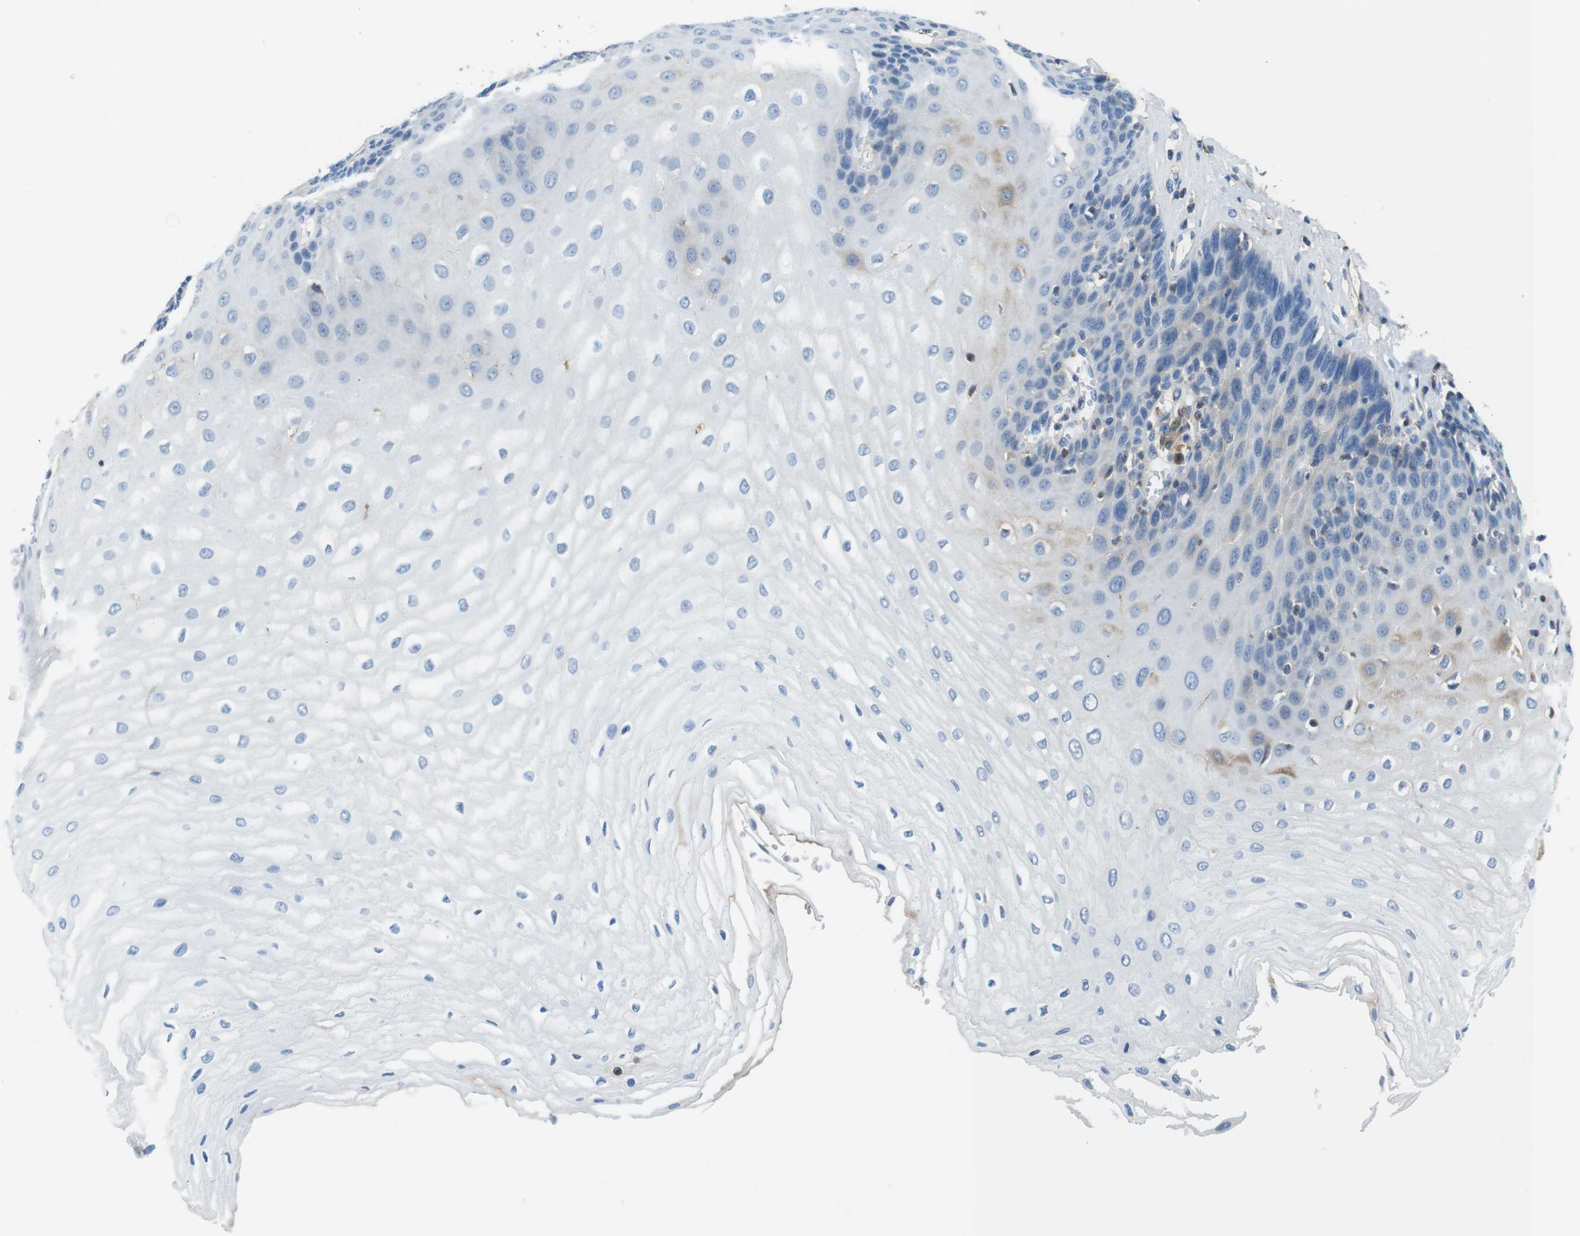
{"staining": {"intensity": "weak", "quantity": "<25%", "location": "cytoplasmic/membranous"}, "tissue": "esophagus", "cell_type": "Squamous epithelial cells", "image_type": "normal", "snomed": [{"axis": "morphology", "description": "Normal tissue, NOS"}, {"axis": "morphology", "description": "Squamous cell carcinoma, NOS"}, {"axis": "topography", "description": "Esophagus"}], "caption": "This micrograph is of unremarkable esophagus stained with IHC to label a protein in brown with the nuclei are counter-stained blue. There is no positivity in squamous epithelial cells. (Immunohistochemistry (ihc), brightfield microscopy, high magnification).", "gene": "TMPRSS15", "patient": {"sex": "male", "age": 65}}